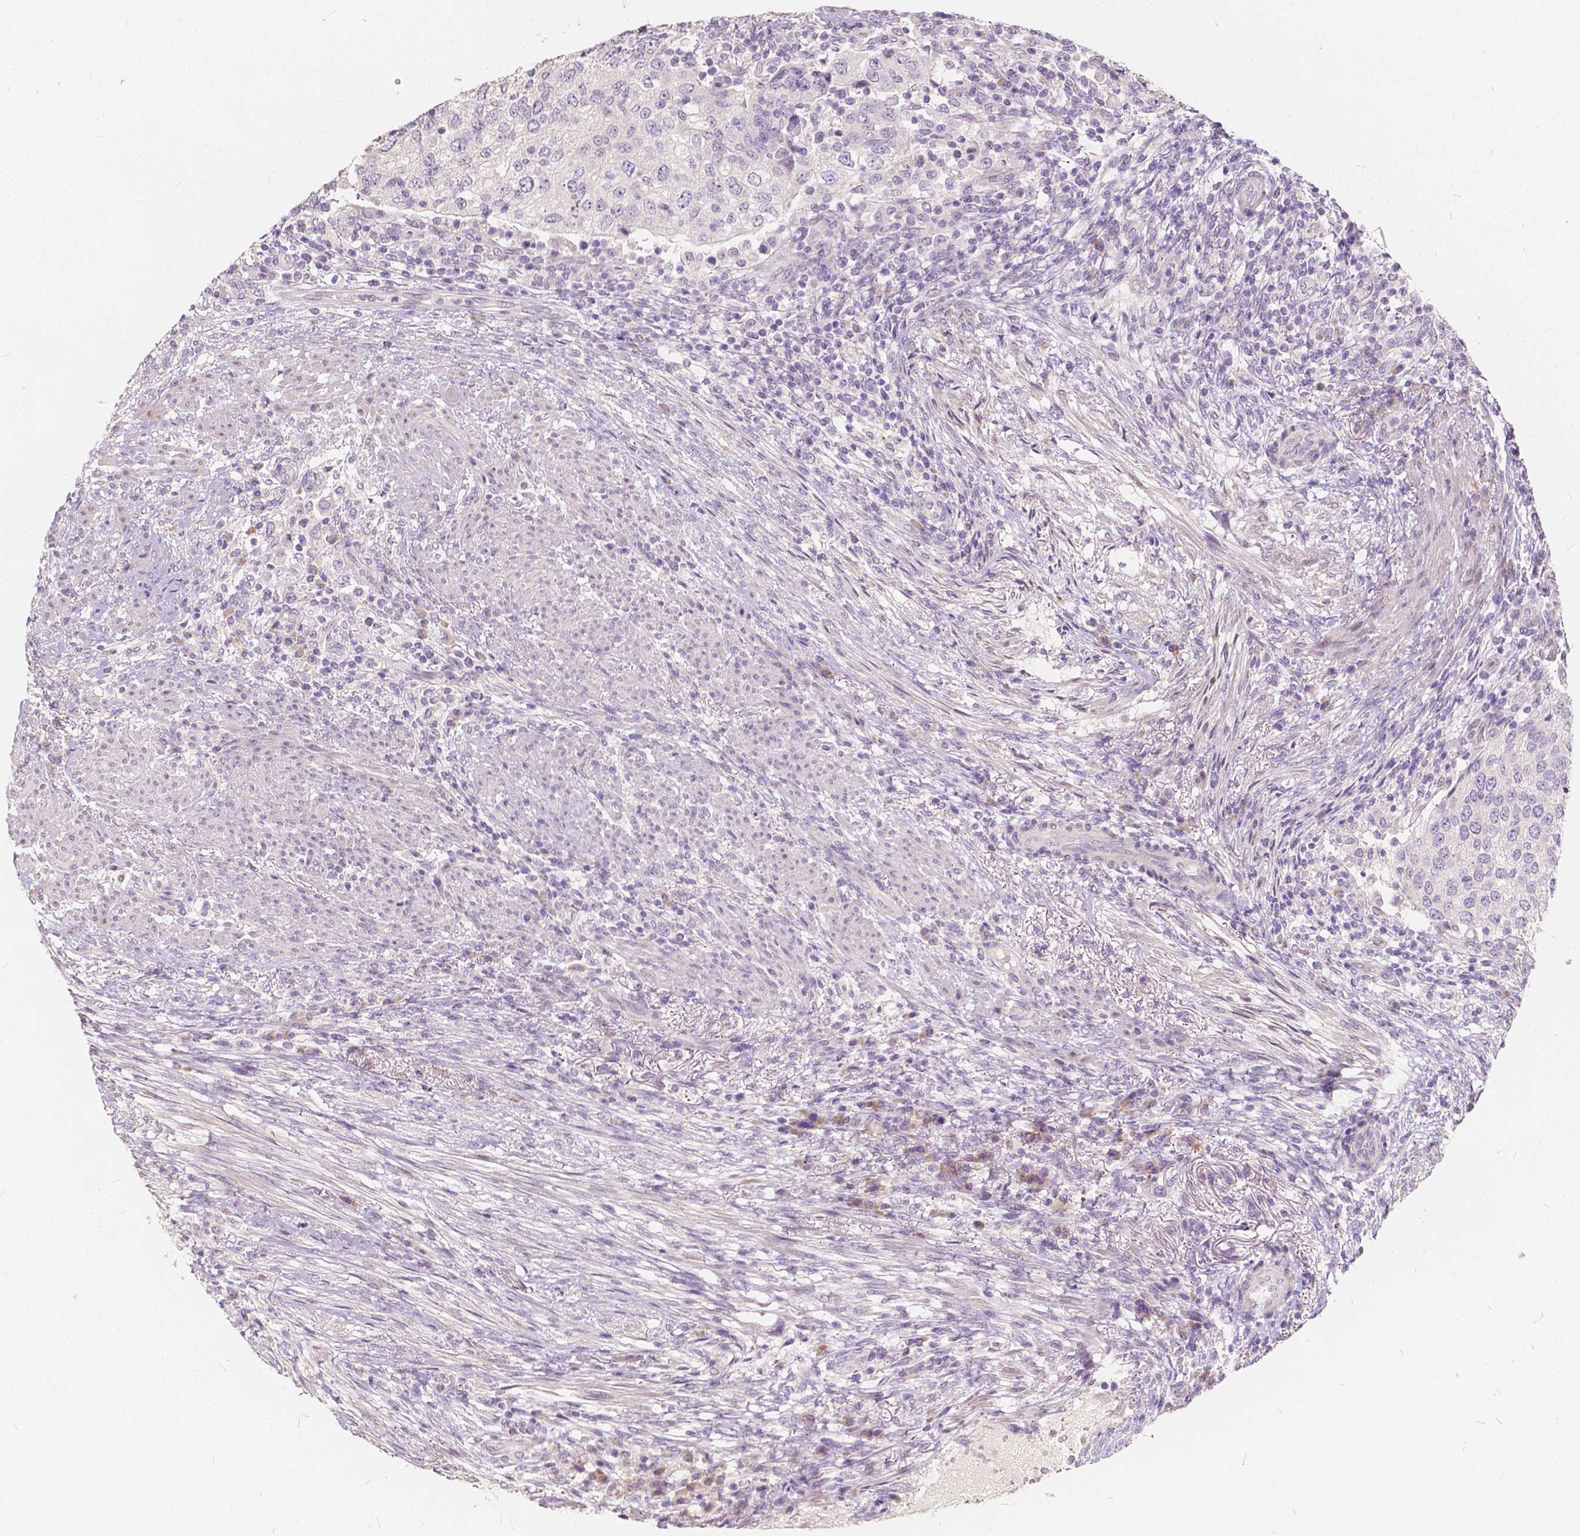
{"staining": {"intensity": "negative", "quantity": "none", "location": "none"}, "tissue": "urothelial cancer", "cell_type": "Tumor cells", "image_type": "cancer", "snomed": [{"axis": "morphology", "description": "Urothelial carcinoma, High grade"}, {"axis": "topography", "description": "Urinary bladder"}], "caption": "The histopathology image demonstrates no staining of tumor cells in high-grade urothelial carcinoma.", "gene": "SLC7A8", "patient": {"sex": "female", "age": 78}}